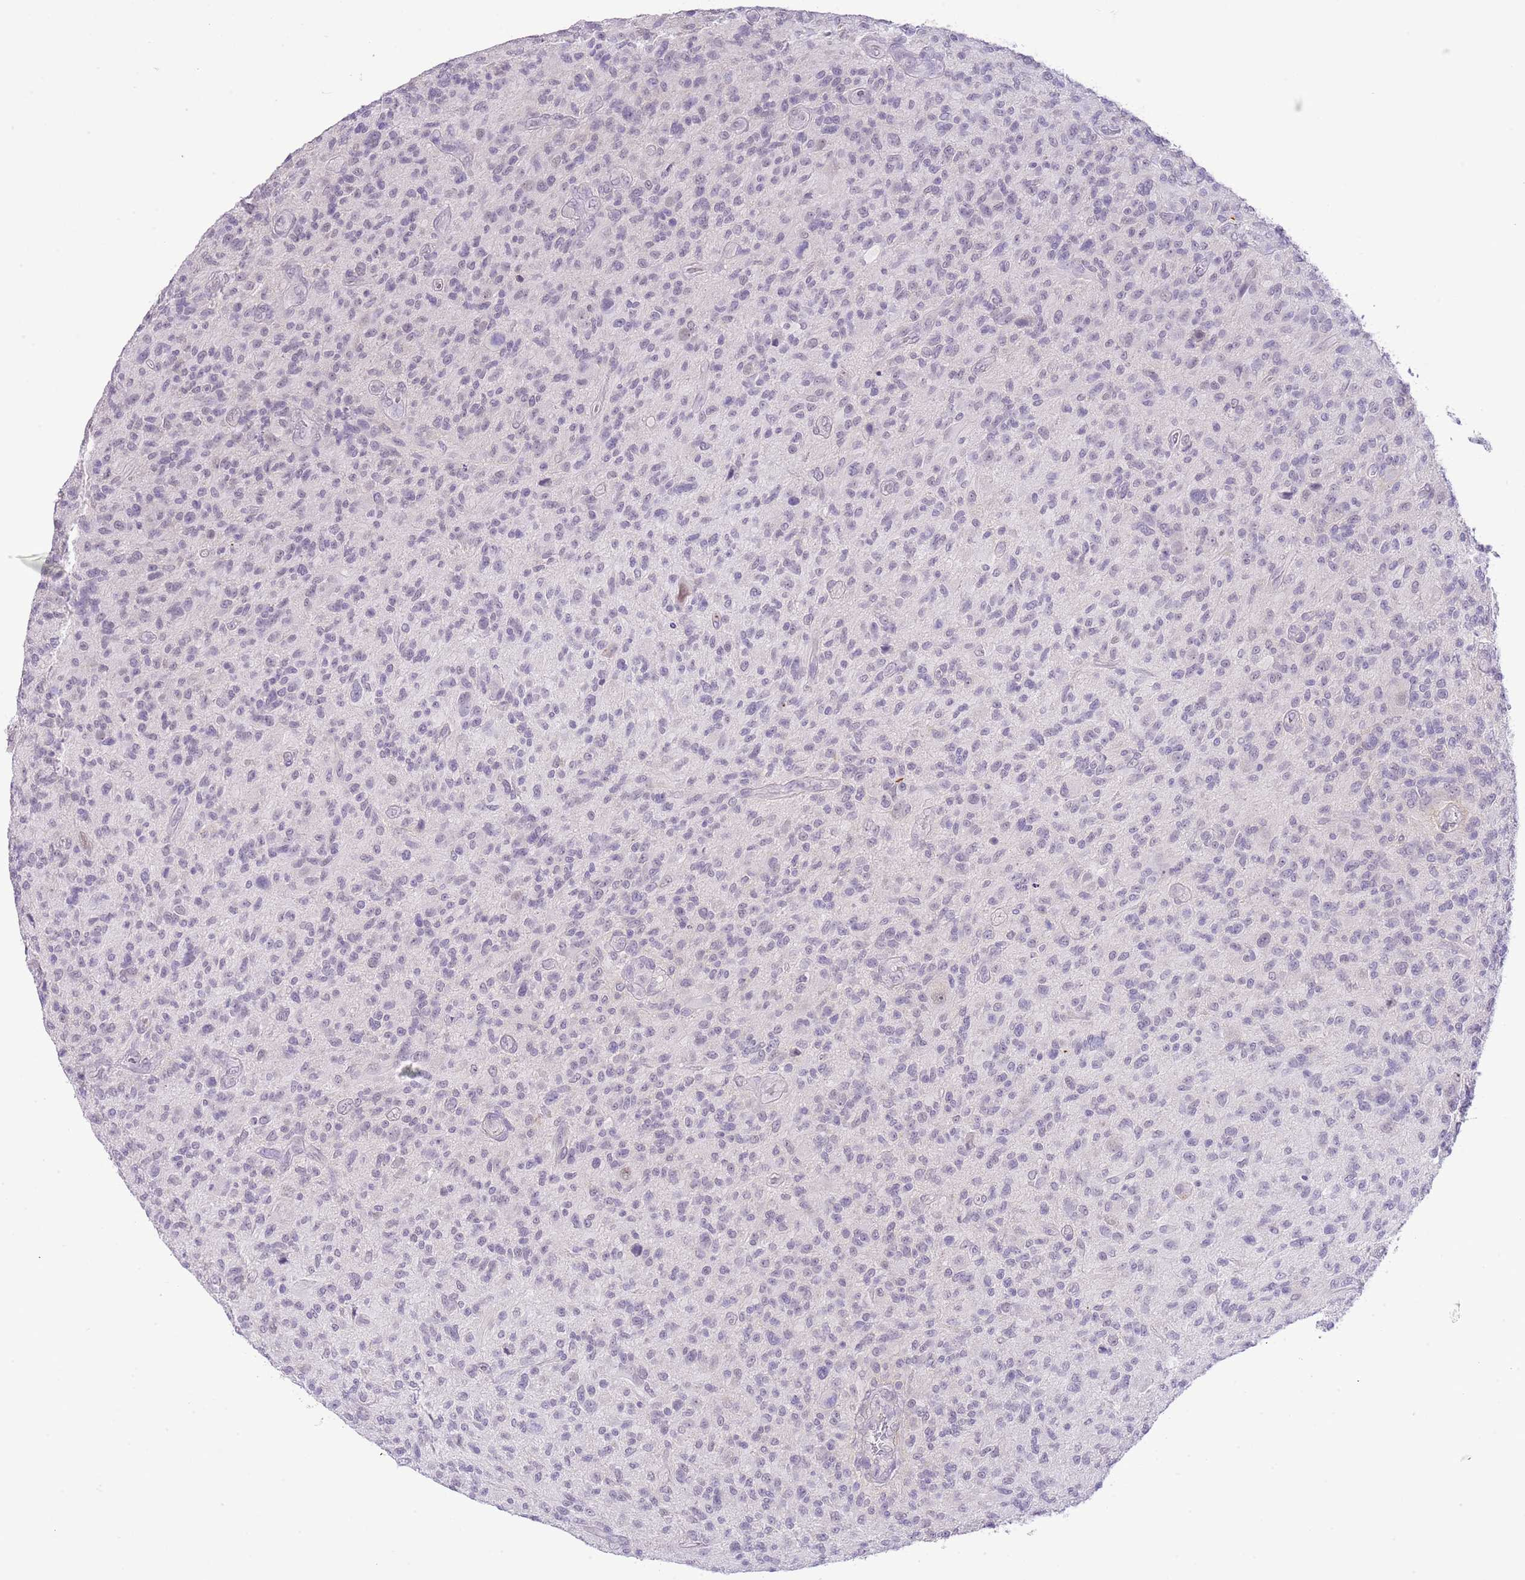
{"staining": {"intensity": "negative", "quantity": "none", "location": "none"}, "tissue": "glioma", "cell_type": "Tumor cells", "image_type": "cancer", "snomed": [{"axis": "morphology", "description": "Glioma, malignant, High grade"}, {"axis": "topography", "description": "Brain"}], "caption": "Human high-grade glioma (malignant) stained for a protein using immunohistochemistry demonstrates no positivity in tumor cells.", "gene": "MIDN", "patient": {"sex": "male", "age": 47}}